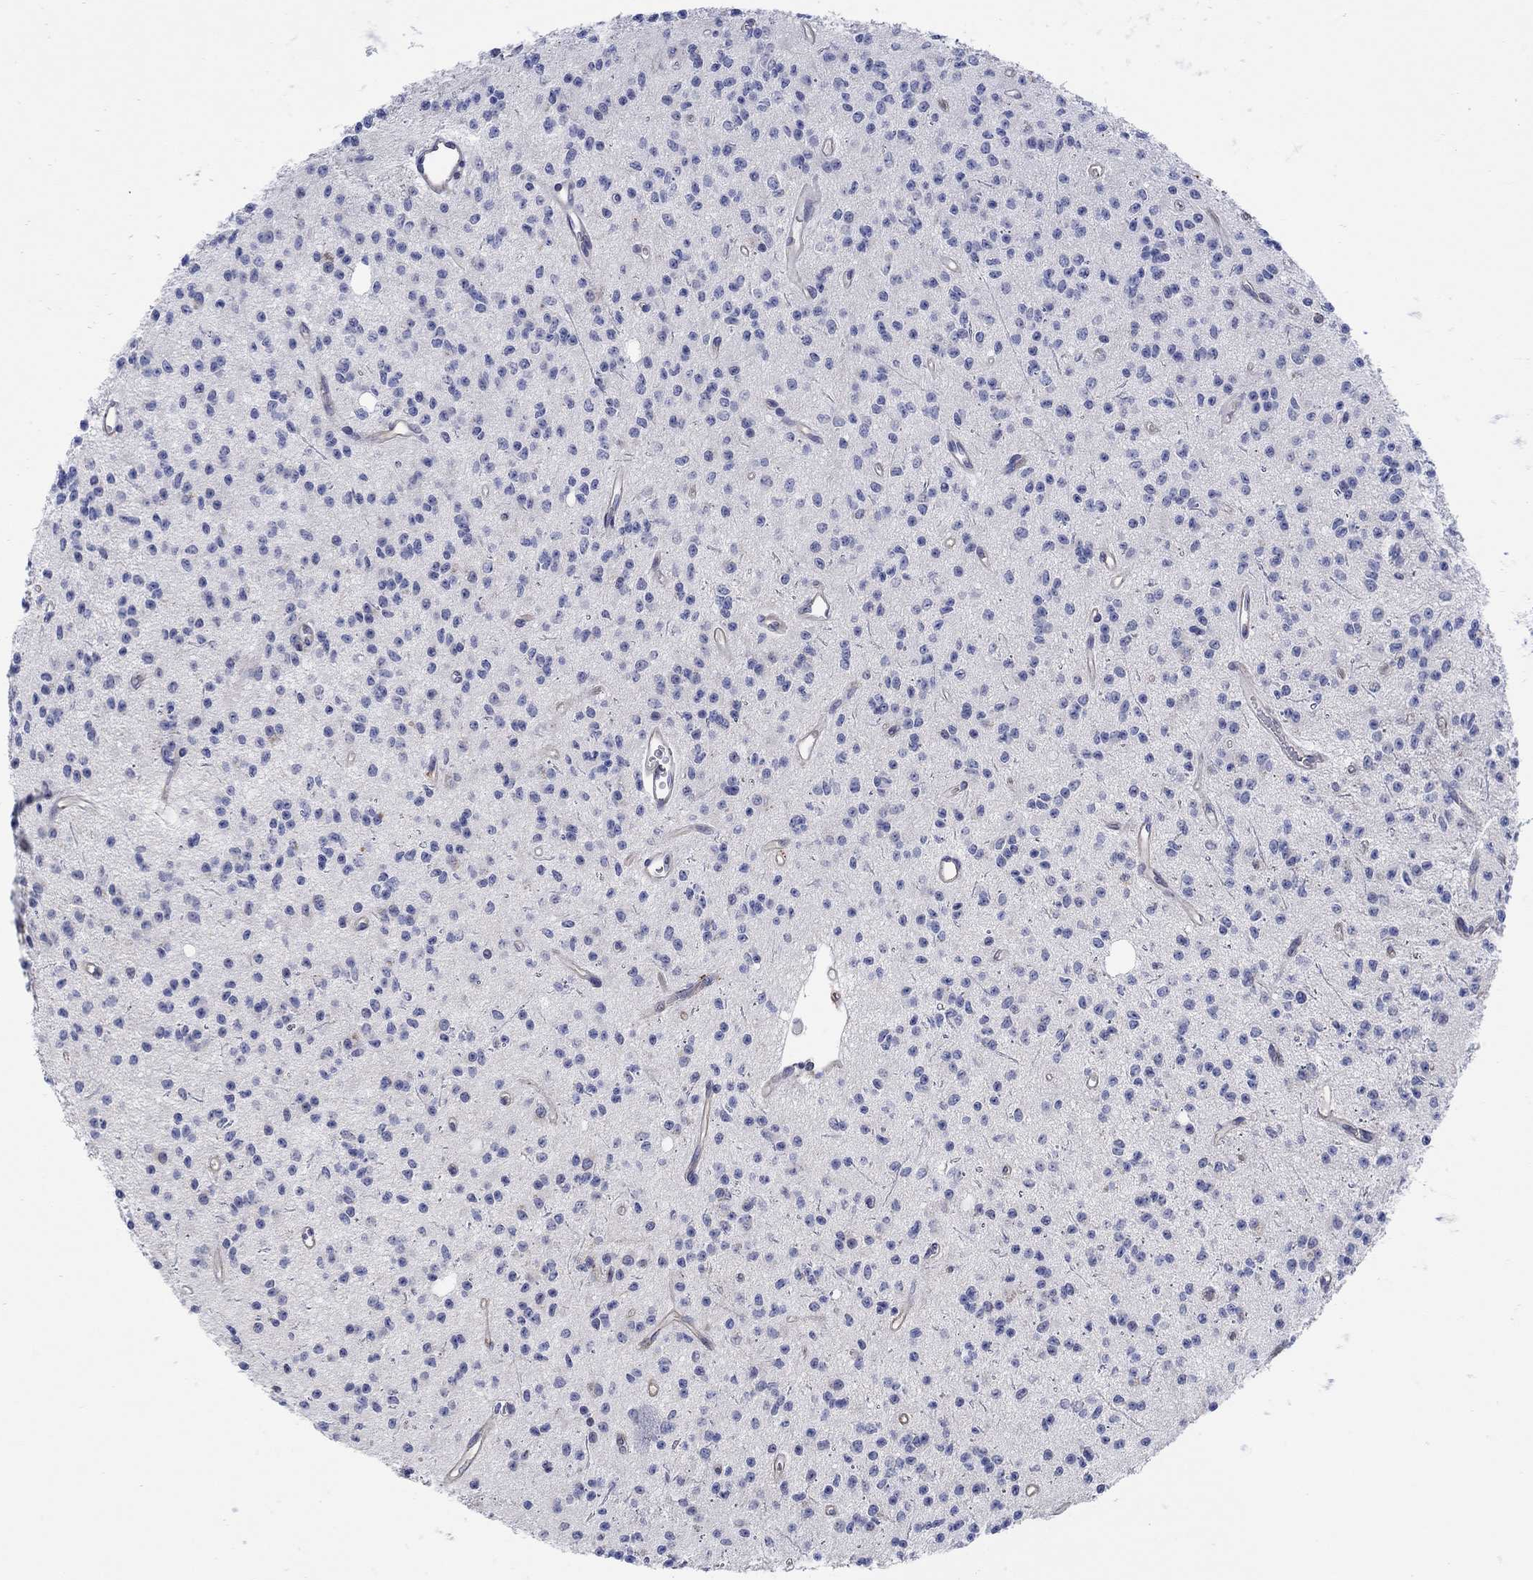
{"staining": {"intensity": "negative", "quantity": "none", "location": "none"}, "tissue": "glioma", "cell_type": "Tumor cells", "image_type": "cancer", "snomed": [{"axis": "morphology", "description": "Glioma, malignant, Low grade"}, {"axis": "topography", "description": "Brain"}], "caption": "A histopathology image of human malignant low-grade glioma is negative for staining in tumor cells.", "gene": "TEKT3", "patient": {"sex": "female", "age": 45}}